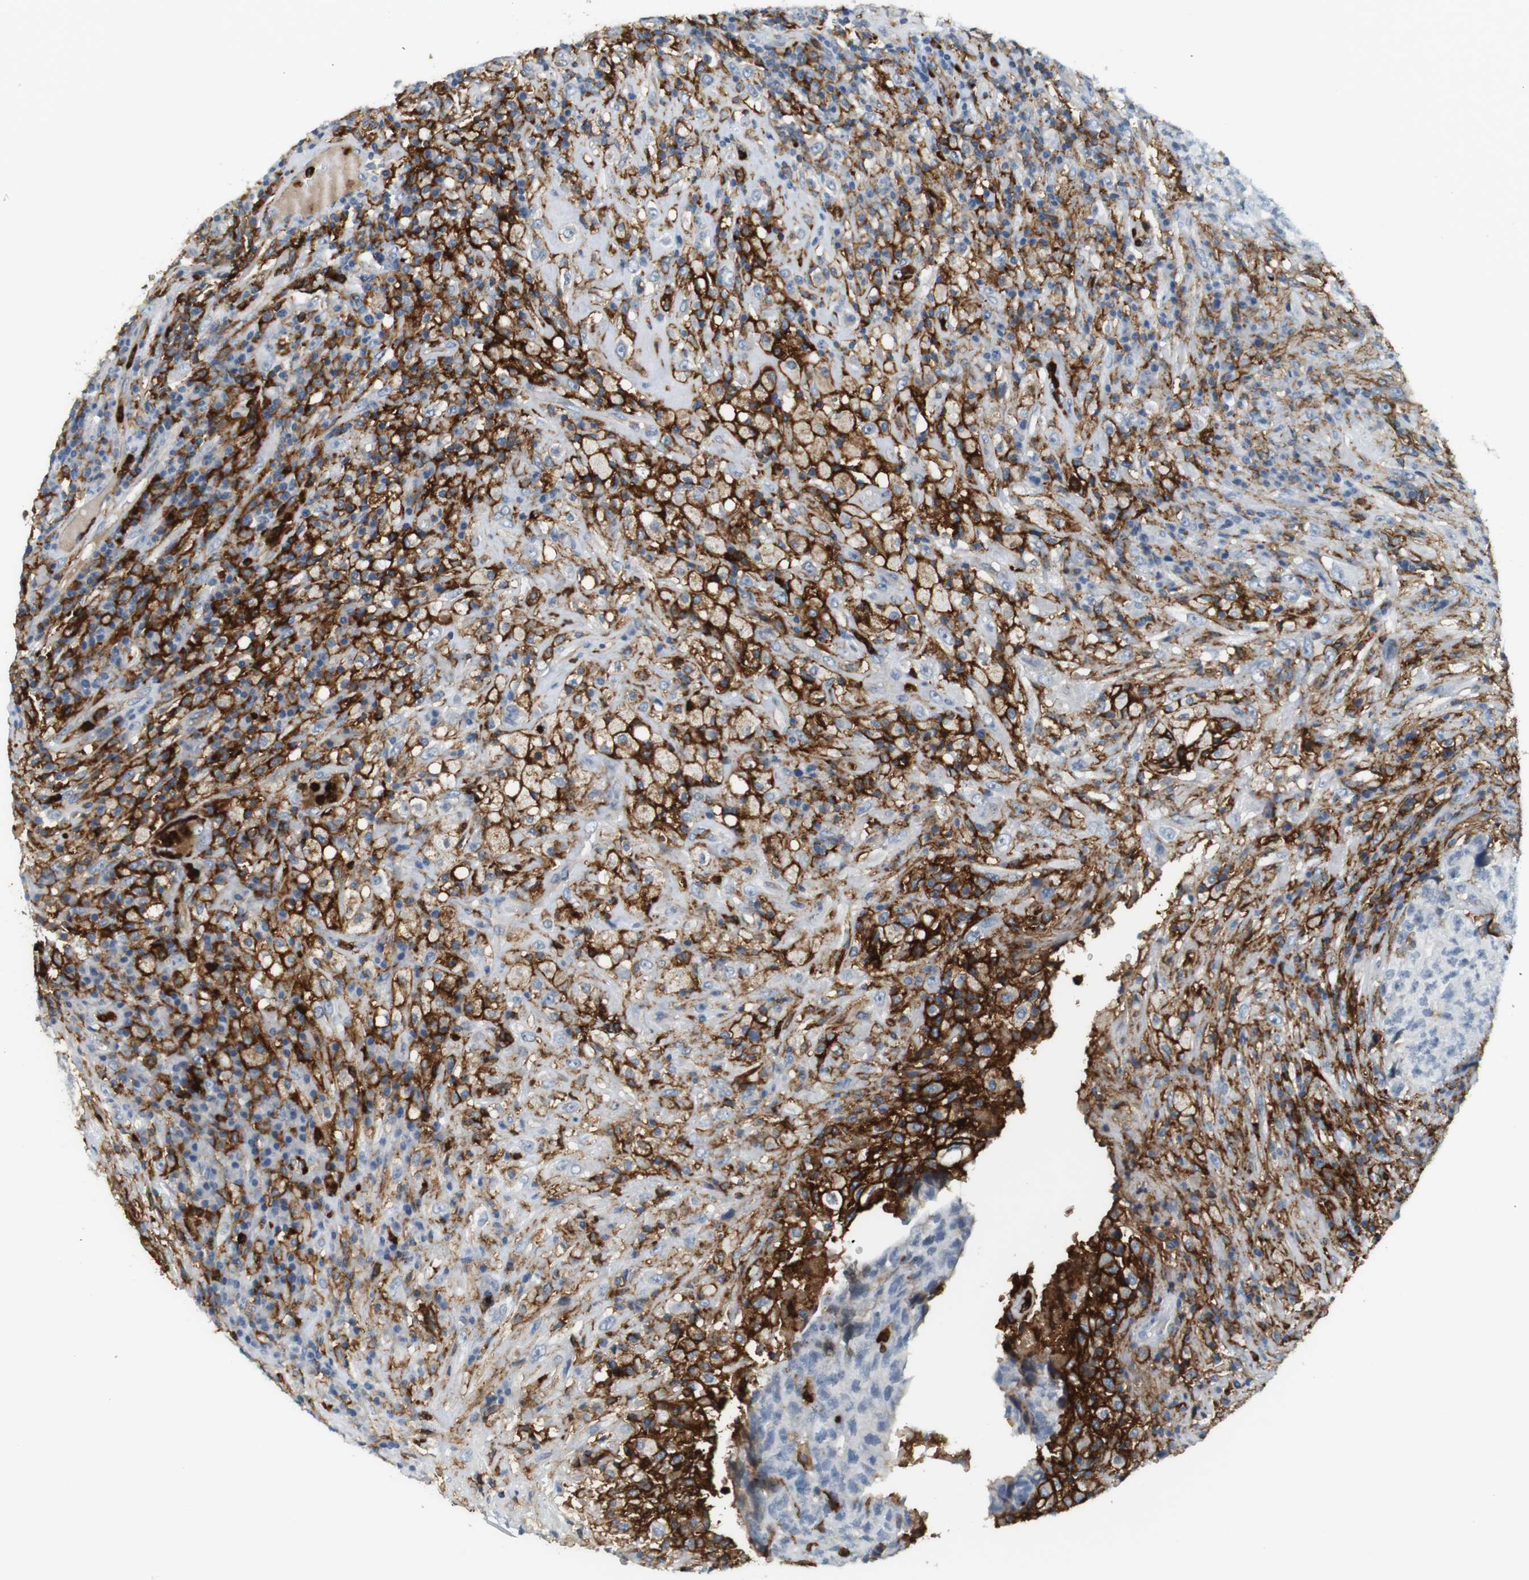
{"staining": {"intensity": "negative", "quantity": "none", "location": "none"}, "tissue": "testis cancer", "cell_type": "Tumor cells", "image_type": "cancer", "snomed": [{"axis": "morphology", "description": "Necrosis, NOS"}, {"axis": "morphology", "description": "Carcinoma, Embryonal, NOS"}, {"axis": "topography", "description": "Testis"}], "caption": "Image shows no protein staining in tumor cells of testis cancer tissue.", "gene": "SIRPA", "patient": {"sex": "male", "age": 19}}